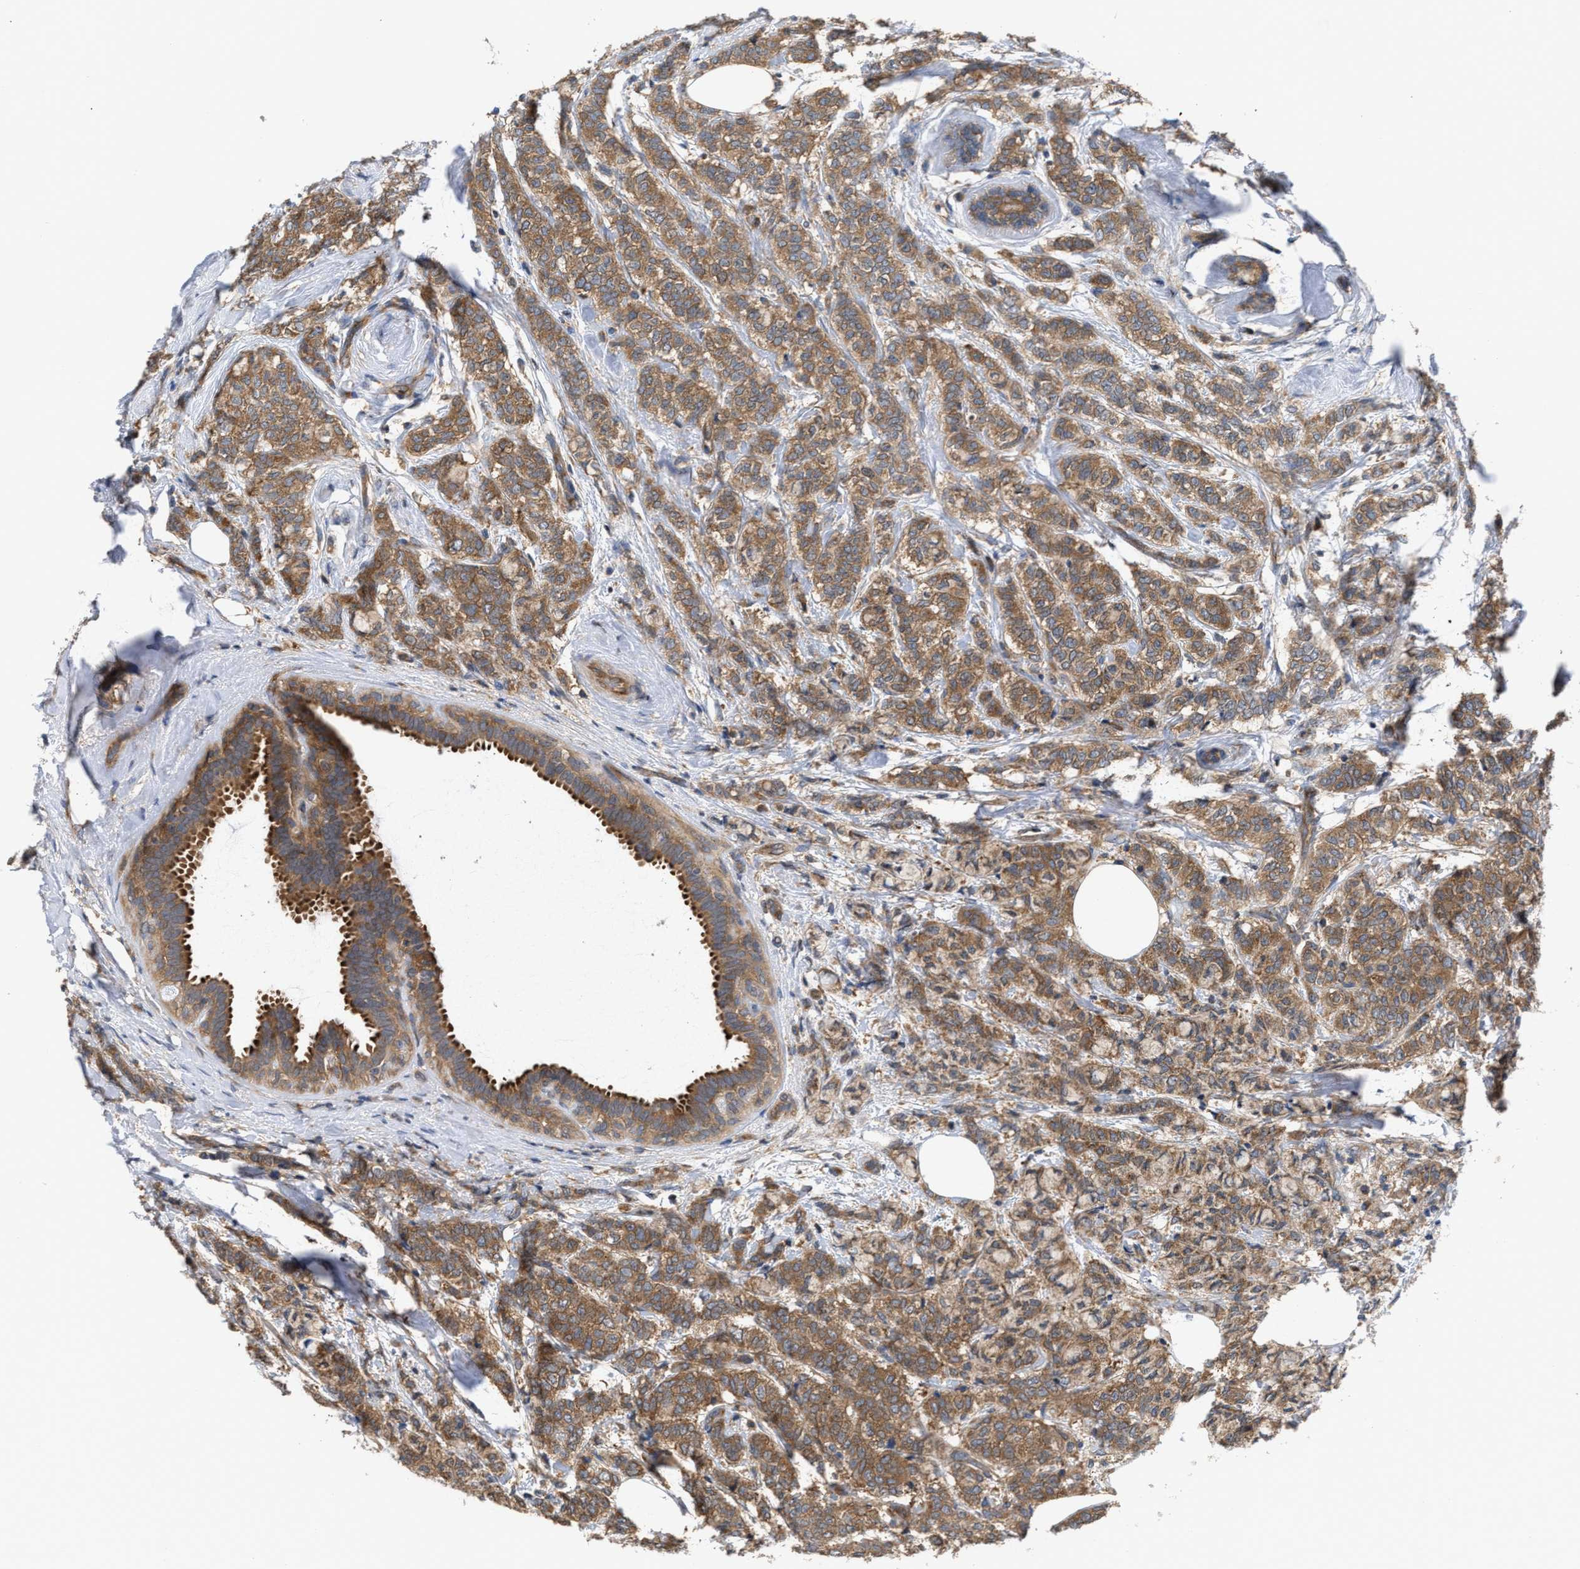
{"staining": {"intensity": "moderate", "quantity": ">75%", "location": "cytoplasmic/membranous"}, "tissue": "breast cancer", "cell_type": "Tumor cells", "image_type": "cancer", "snomed": [{"axis": "morphology", "description": "Lobular carcinoma"}, {"axis": "topography", "description": "Breast"}], "caption": "Immunohistochemical staining of human breast cancer (lobular carcinoma) exhibits medium levels of moderate cytoplasmic/membranous positivity in about >75% of tumor cells.", "gene": "LAPTM4B", "patient": {"sex": "female", "age": 60}}